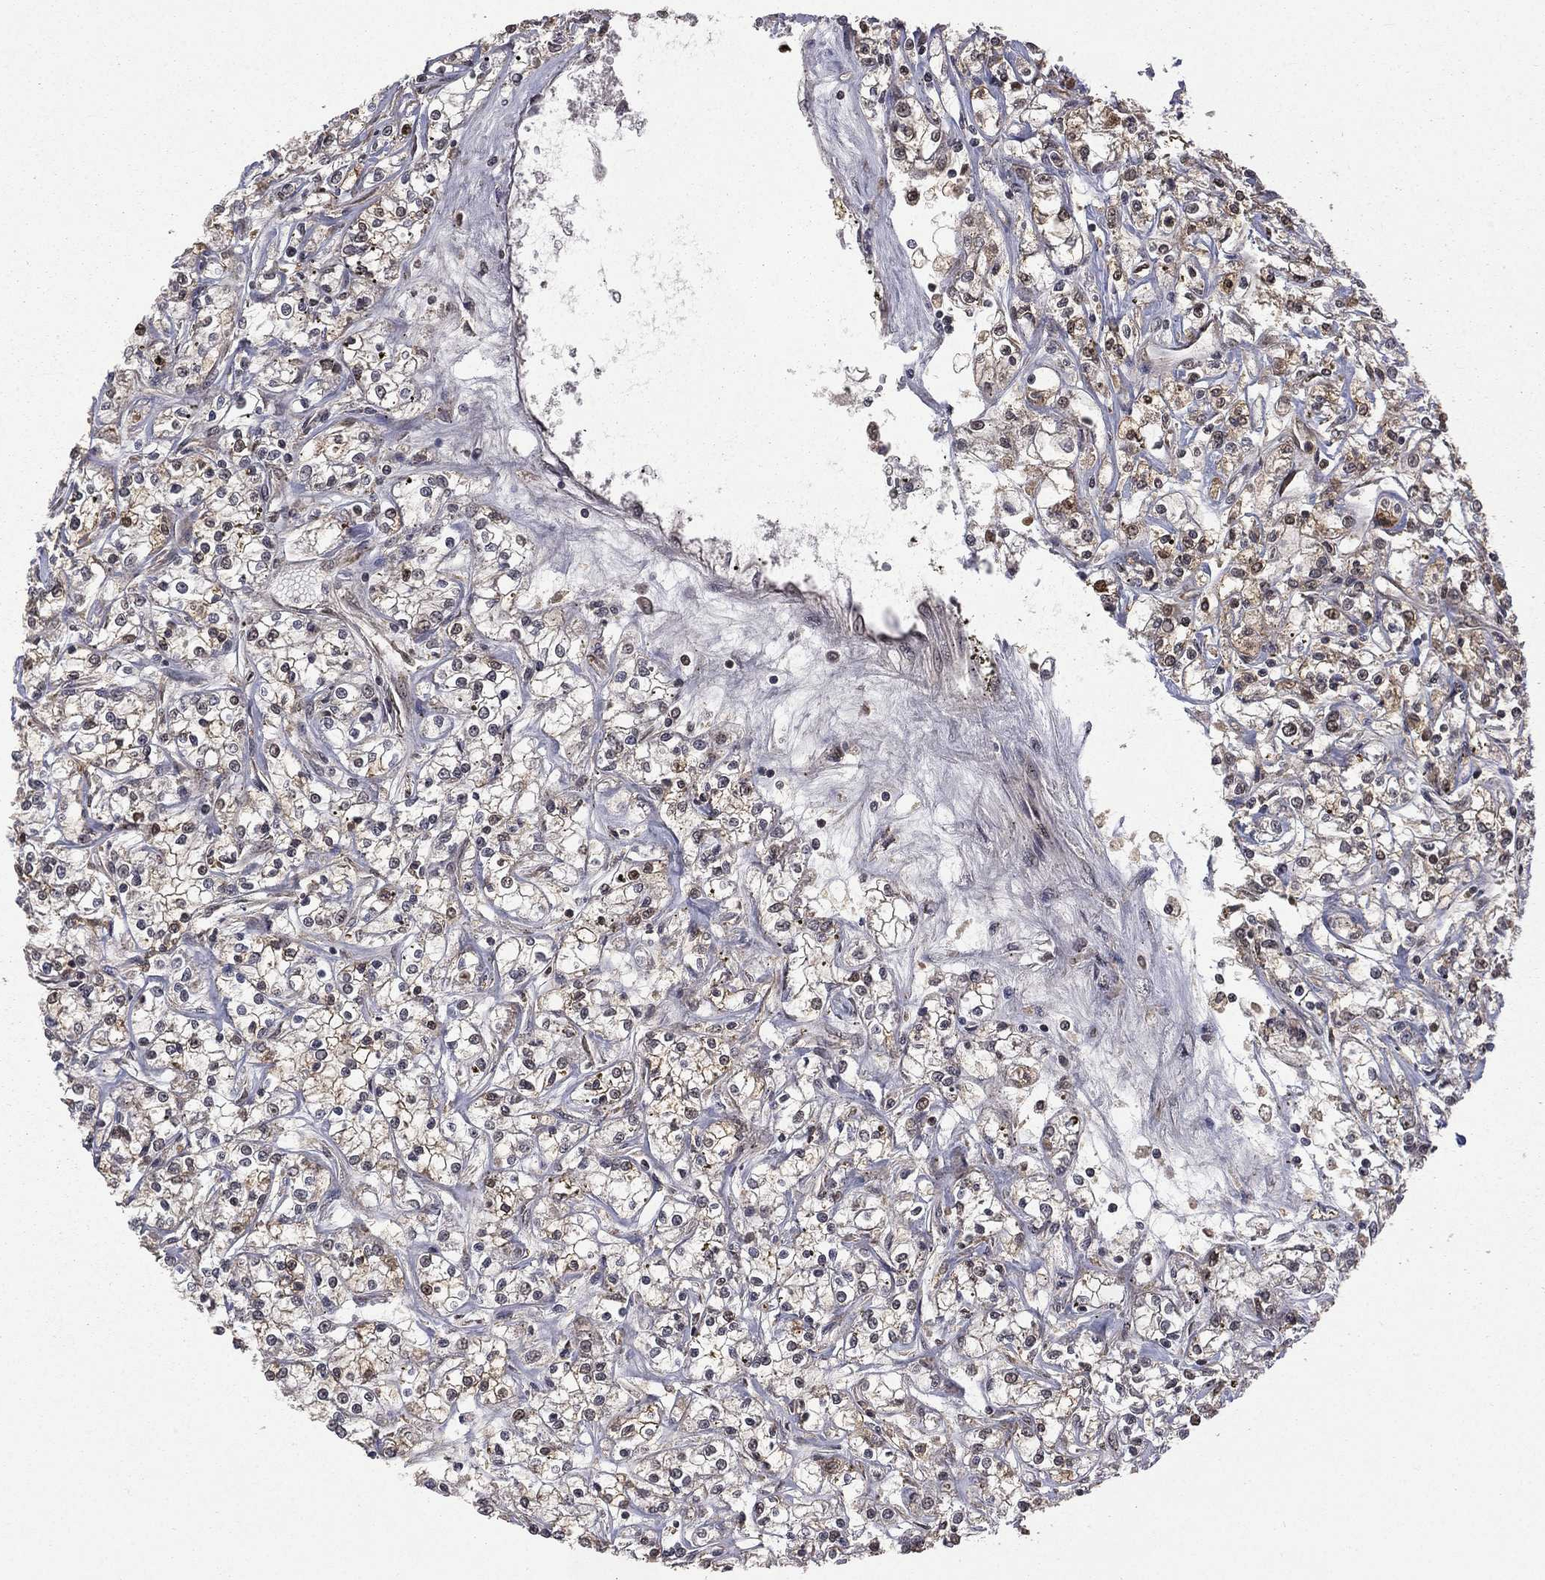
{"staining": {"intensity": "moderate", "quantity": "25%-75%", "location": "nuclear"}, "tissue": "renal cancer", "cell_type": "Tumor cells", "image_type": "cancer", "snomed": [{"axis": "morphology", "description": "Adenocarcinoma, NOS"}, {"axis": "topography", "description": "Kidney"}], "caption": "Tumor cells exhibit medium levels of moderate nuclear staining in about 25%-75% of cells in human renal adenocarcinoma. The protein of interest is shown in brown color, while the nuclei are stained blue.", "gene": "JMJD6", "patient": {"sex": "female", "age": 59}}